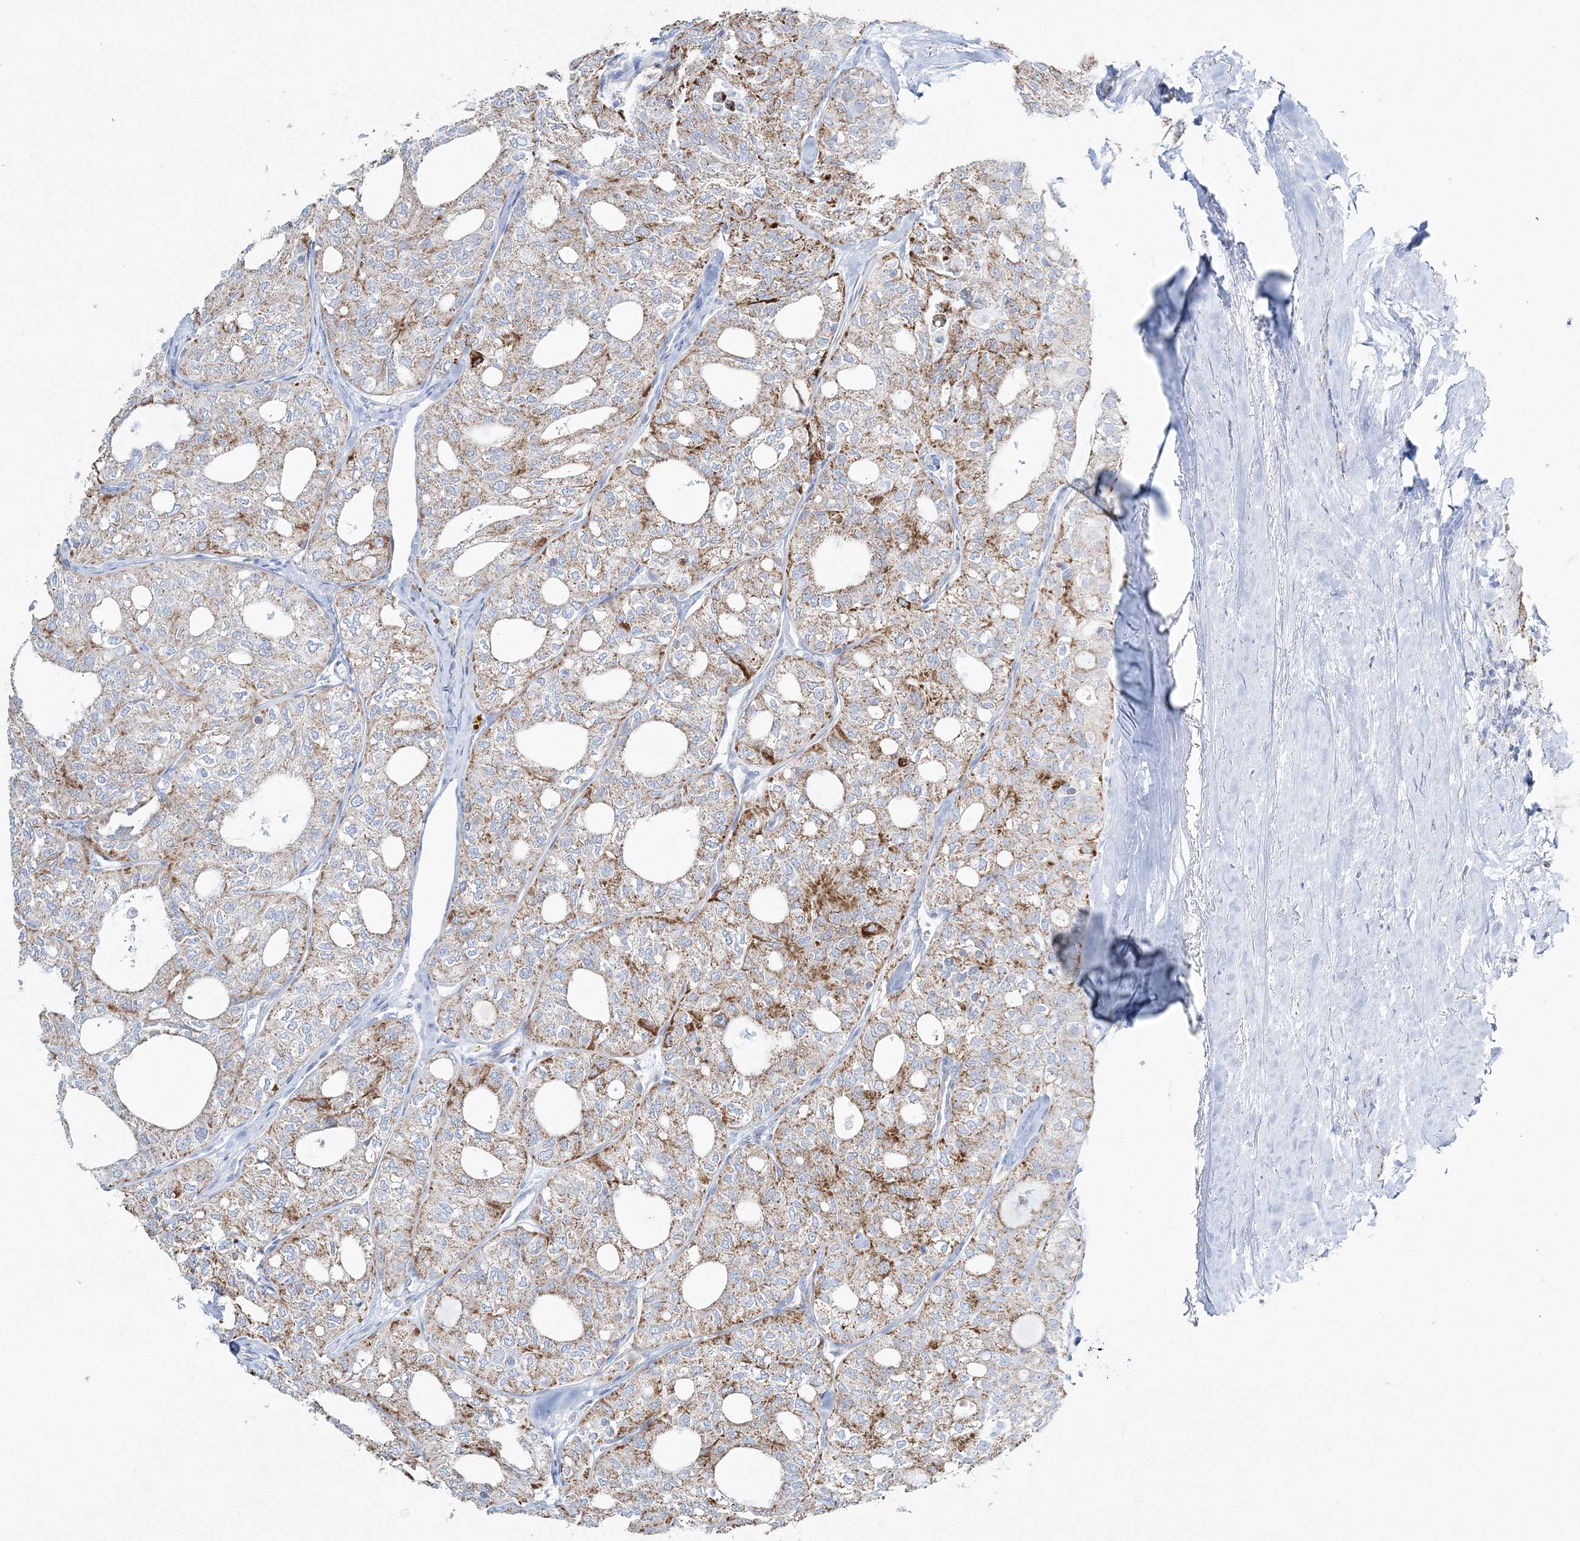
{"staining": {"intensity": "moderate", "quantity": ">75%", "location": "cytoplasmic/membranous"}, "tissue": "thyroid cancer", "cell_type": "Tumor cells", "image_type": "cancer", "snomed": [{"axis": "morphology", "description": "Follicular adenoma carcinoma, NOS"}, {"axis": "topography", "description": "Thyroid gland"}], "caption": "This is an image of immunohistochemistry staining of thyroid cancer, which shows moderate positivity in the cytoplasmic/membranous of tumor cells.", "gene": "HIBCH", "patient": {"sex": "male", "age": 75}}